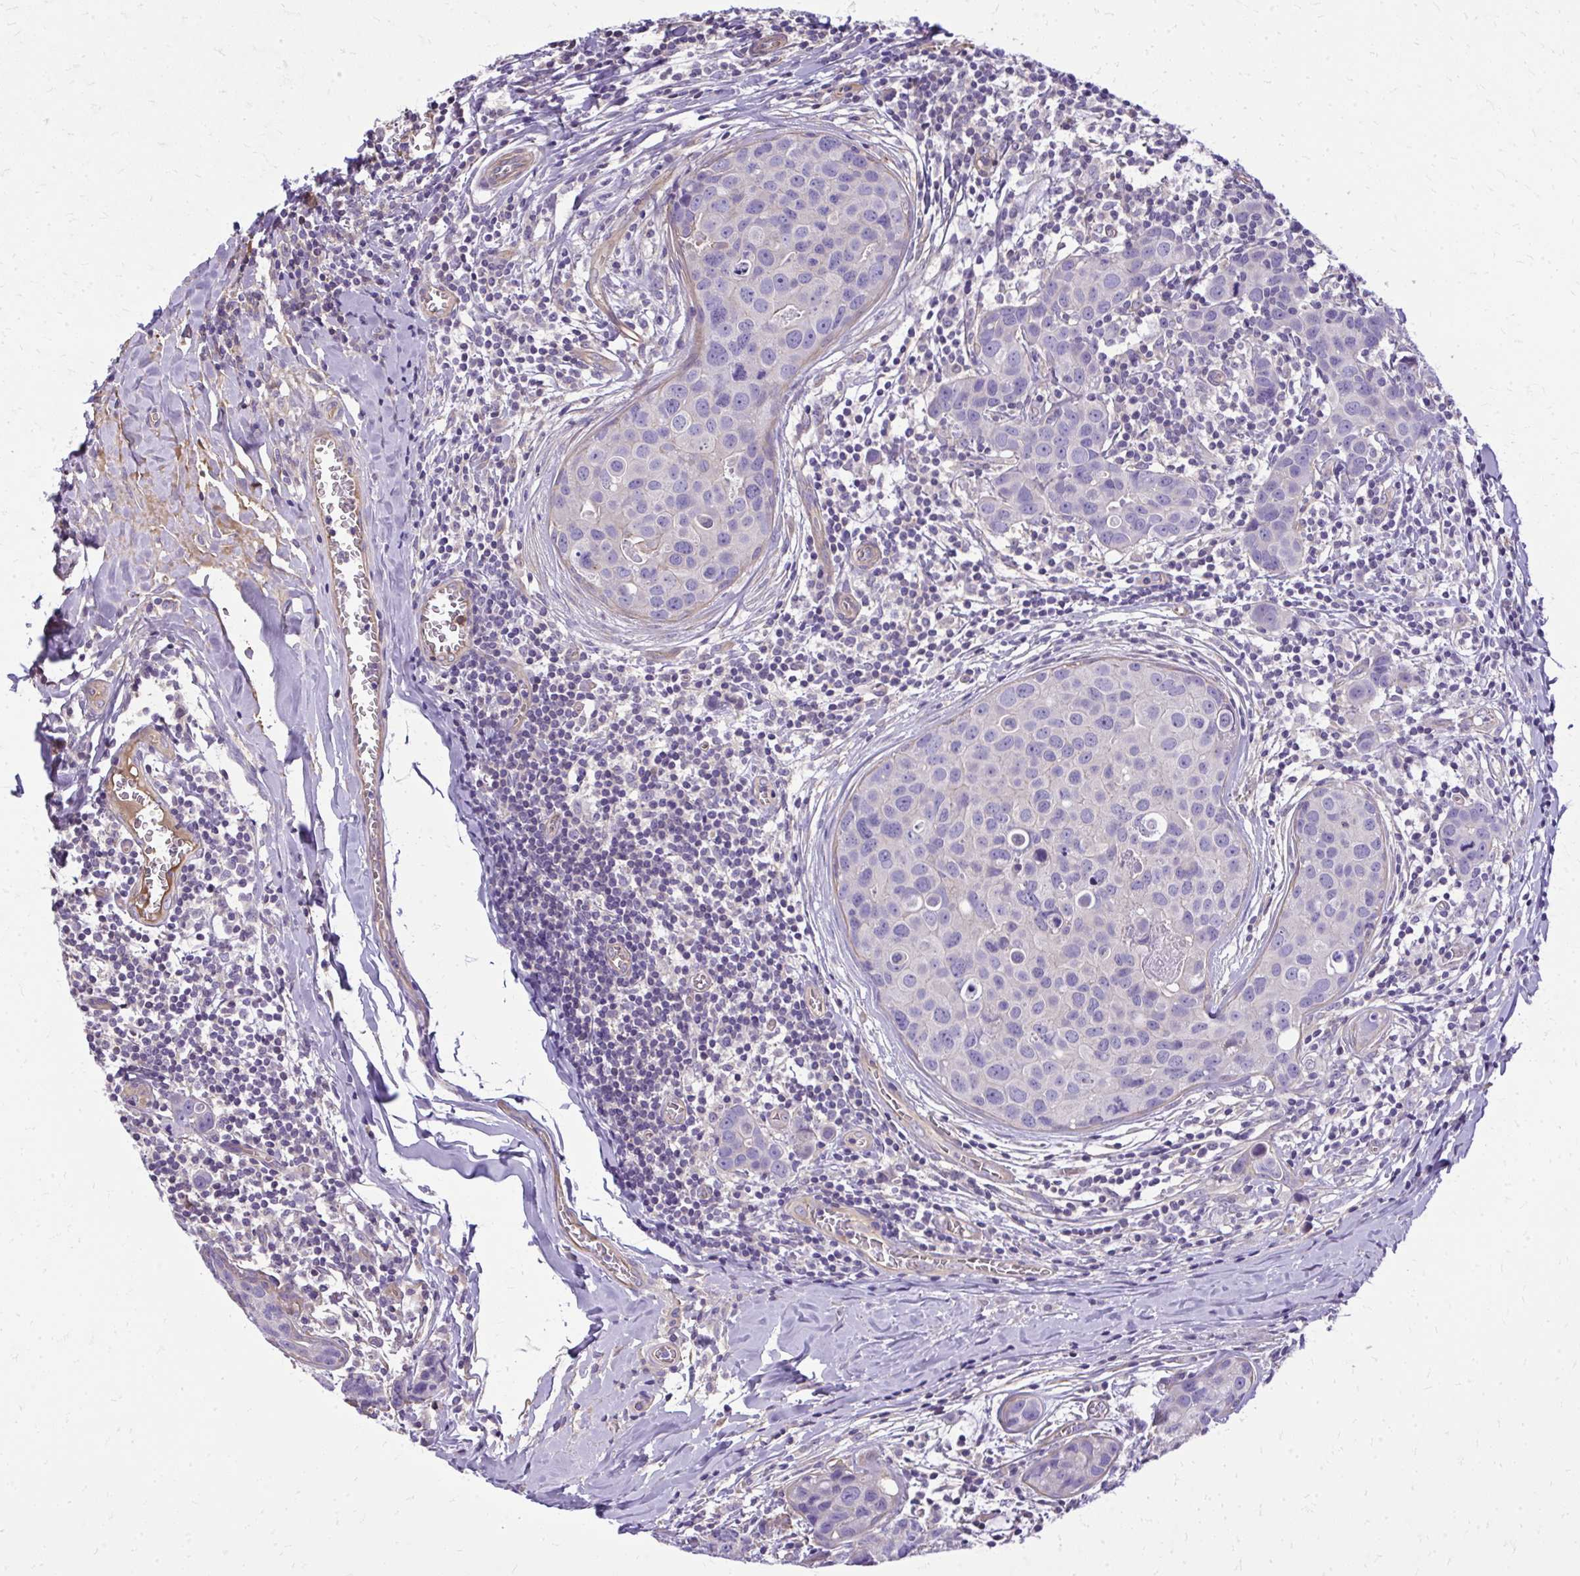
{"staining": {"intensity": "negative", "quantity": "none", "location": "none"}, "tissue": "breast cancer", "cell_type": "Tumor cells", "image_type": "cancer", "snomed": [{"axis": "morphology", "description": "Duct carcinoma"}, {"axis": "topography", "description": "Breast"}], "caption": "Photomicrograph shows no protein expression in tumor cells of breast infiltrating ductal carcinoma tissue.", "gene": "RUNDC3B", "patient": {"sex": "female", "age": 24}}